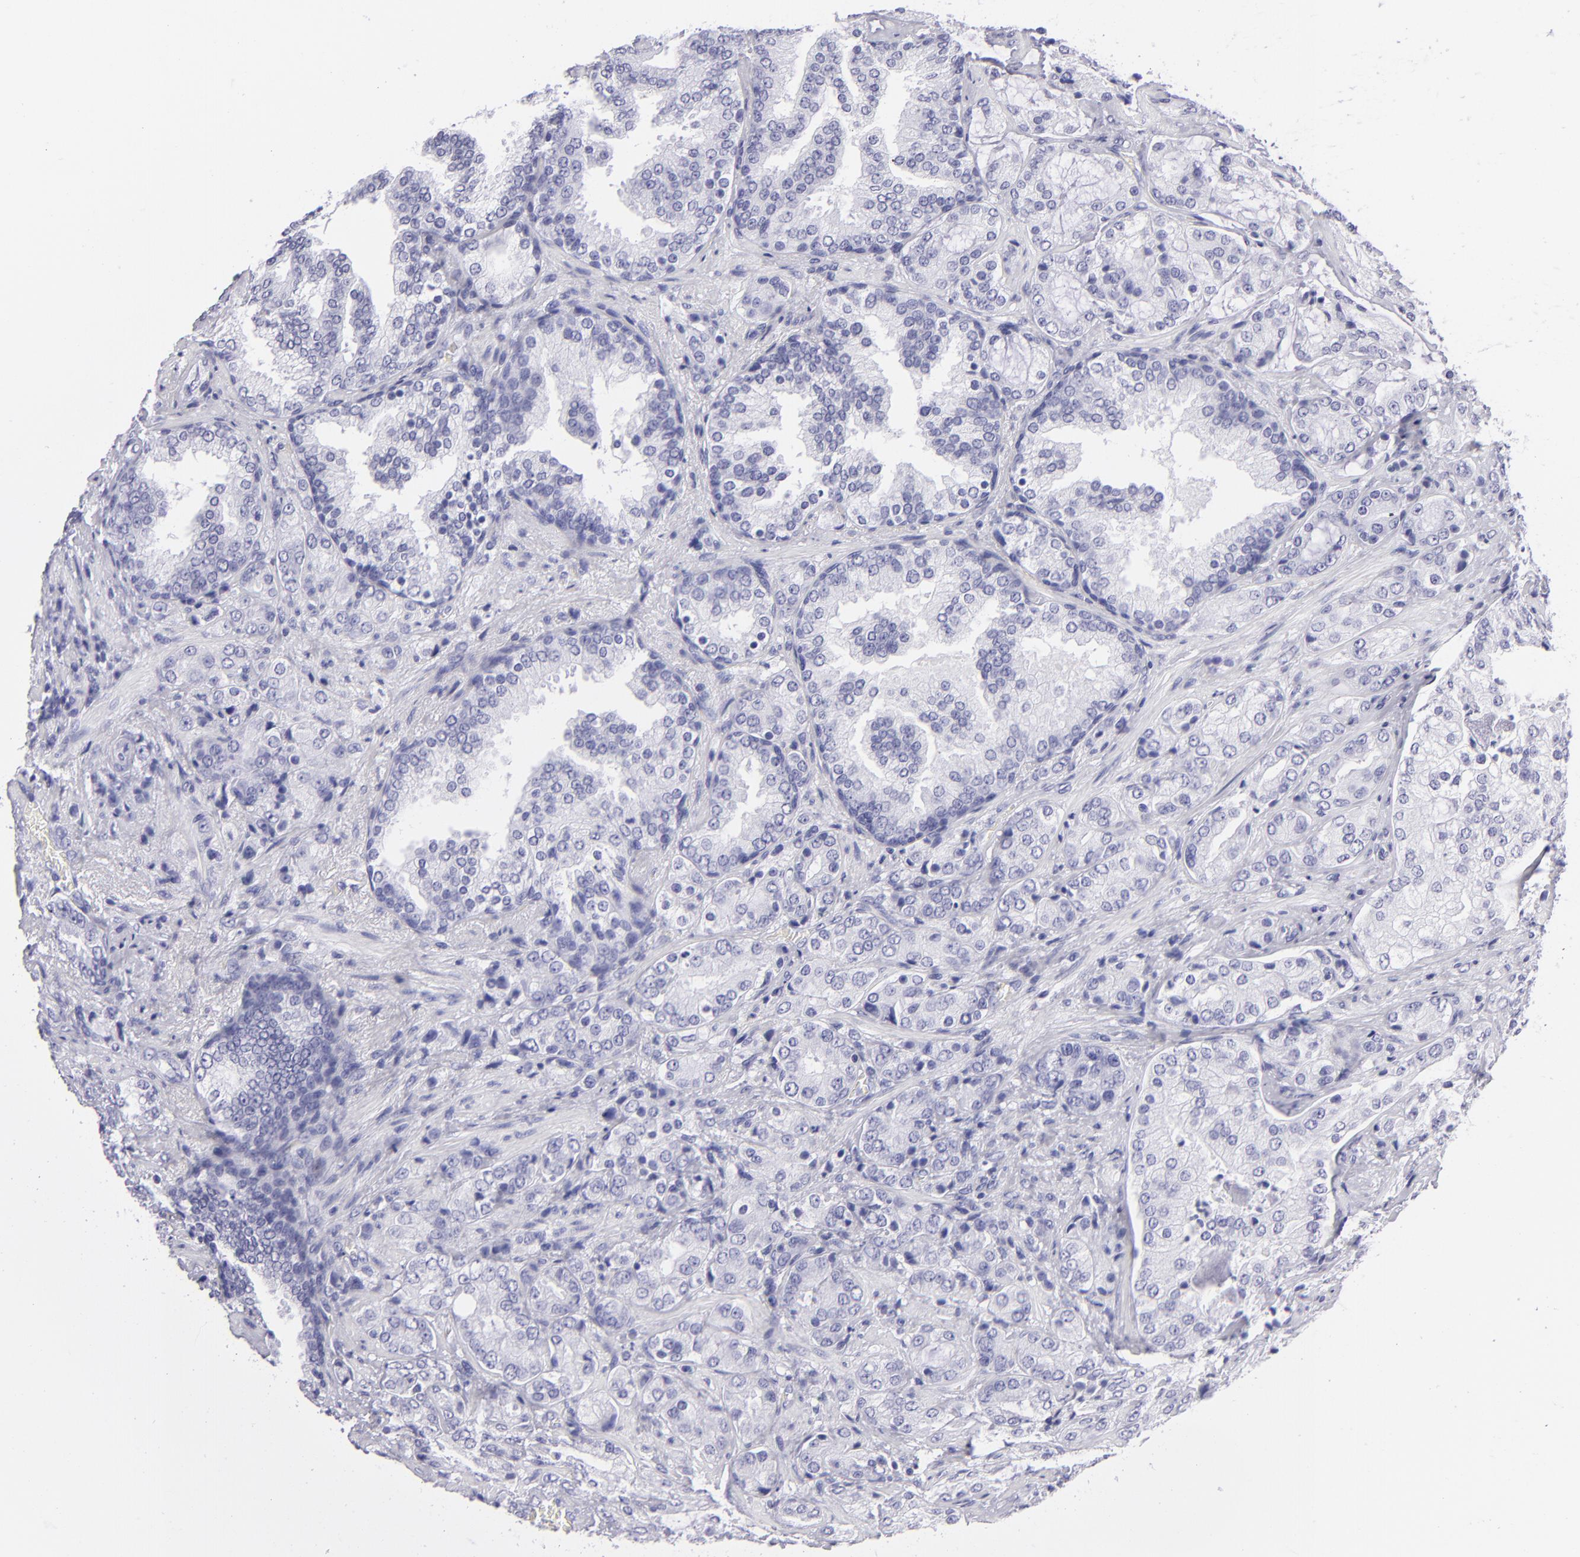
{"staining": {"intensity": "negative", "quantity": "none", "location": "none"}, "tissue": "prostate cancer", "cell_type": "Tumor cells", "image_type": "cancer", "snomed": [{"axis": "morphology", "description": "Adenocarcinoma, Medium grade"}, {"axis": "topography", "description": "Prostate"}], "caption": "This is an immunohistochemistry photomicrograph of prostate cancer. There is no positivity in tumor cells.", "gene": "PVALB", "patient": {"sex": "male", "age": 70}}